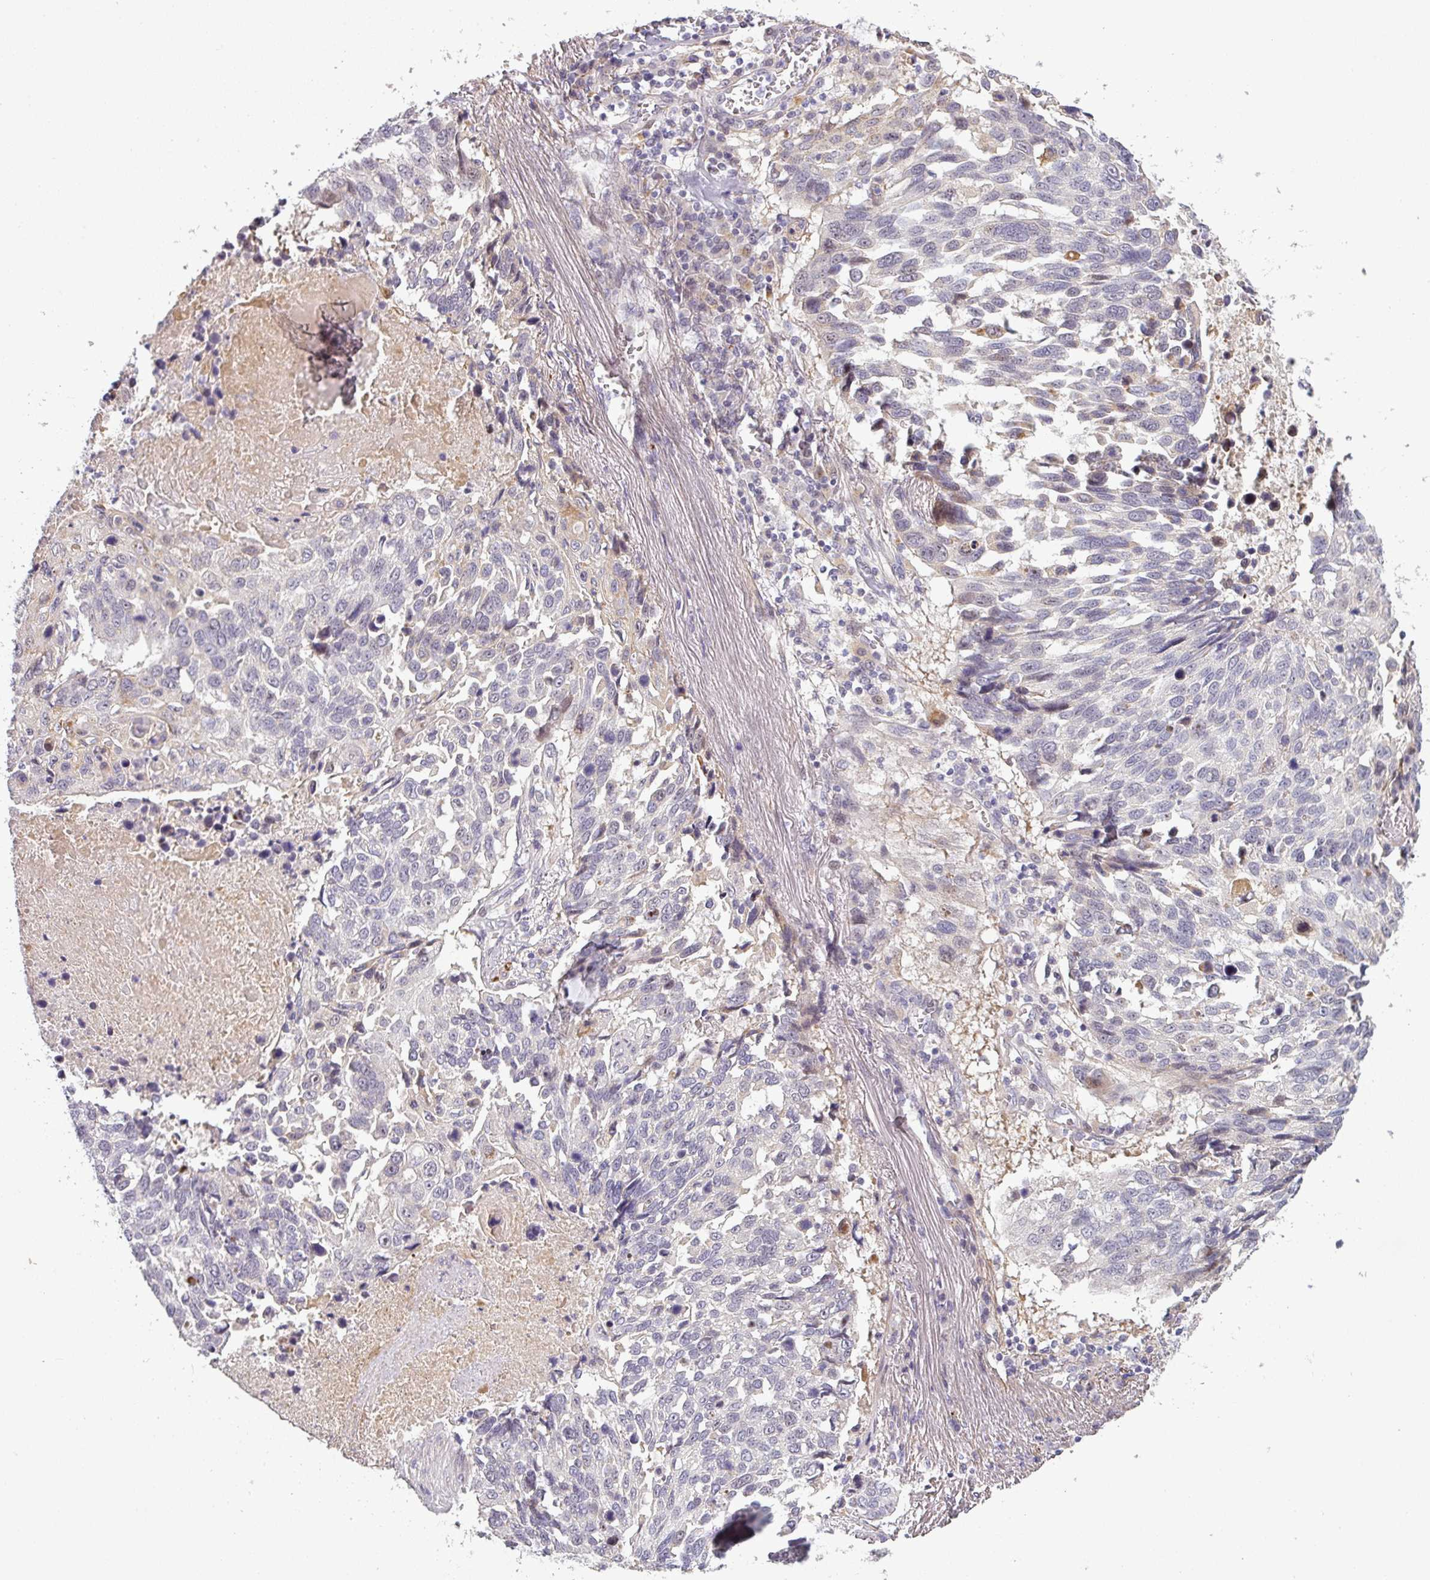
{"staining": {"intensity": "negative", "quantity": "none", "location": "none"}, "tissue": "lung cancer", "cell_type": "Tumor cells", "image_type": "cancer", "snomed": [{"axis": "morphology", "description": "Squamous cell carcinoma, NOS"}, {"axis": "topography", "description": "Lung"}], "caption": "An IHC image of lung cancer (squamous cell carcinoma) is shown. There is no staining in tumor cells of lung cancer (squamous cell carcinoma).", "gene": "C2orf16", "patient": {"sex": "male", "age": 62}}